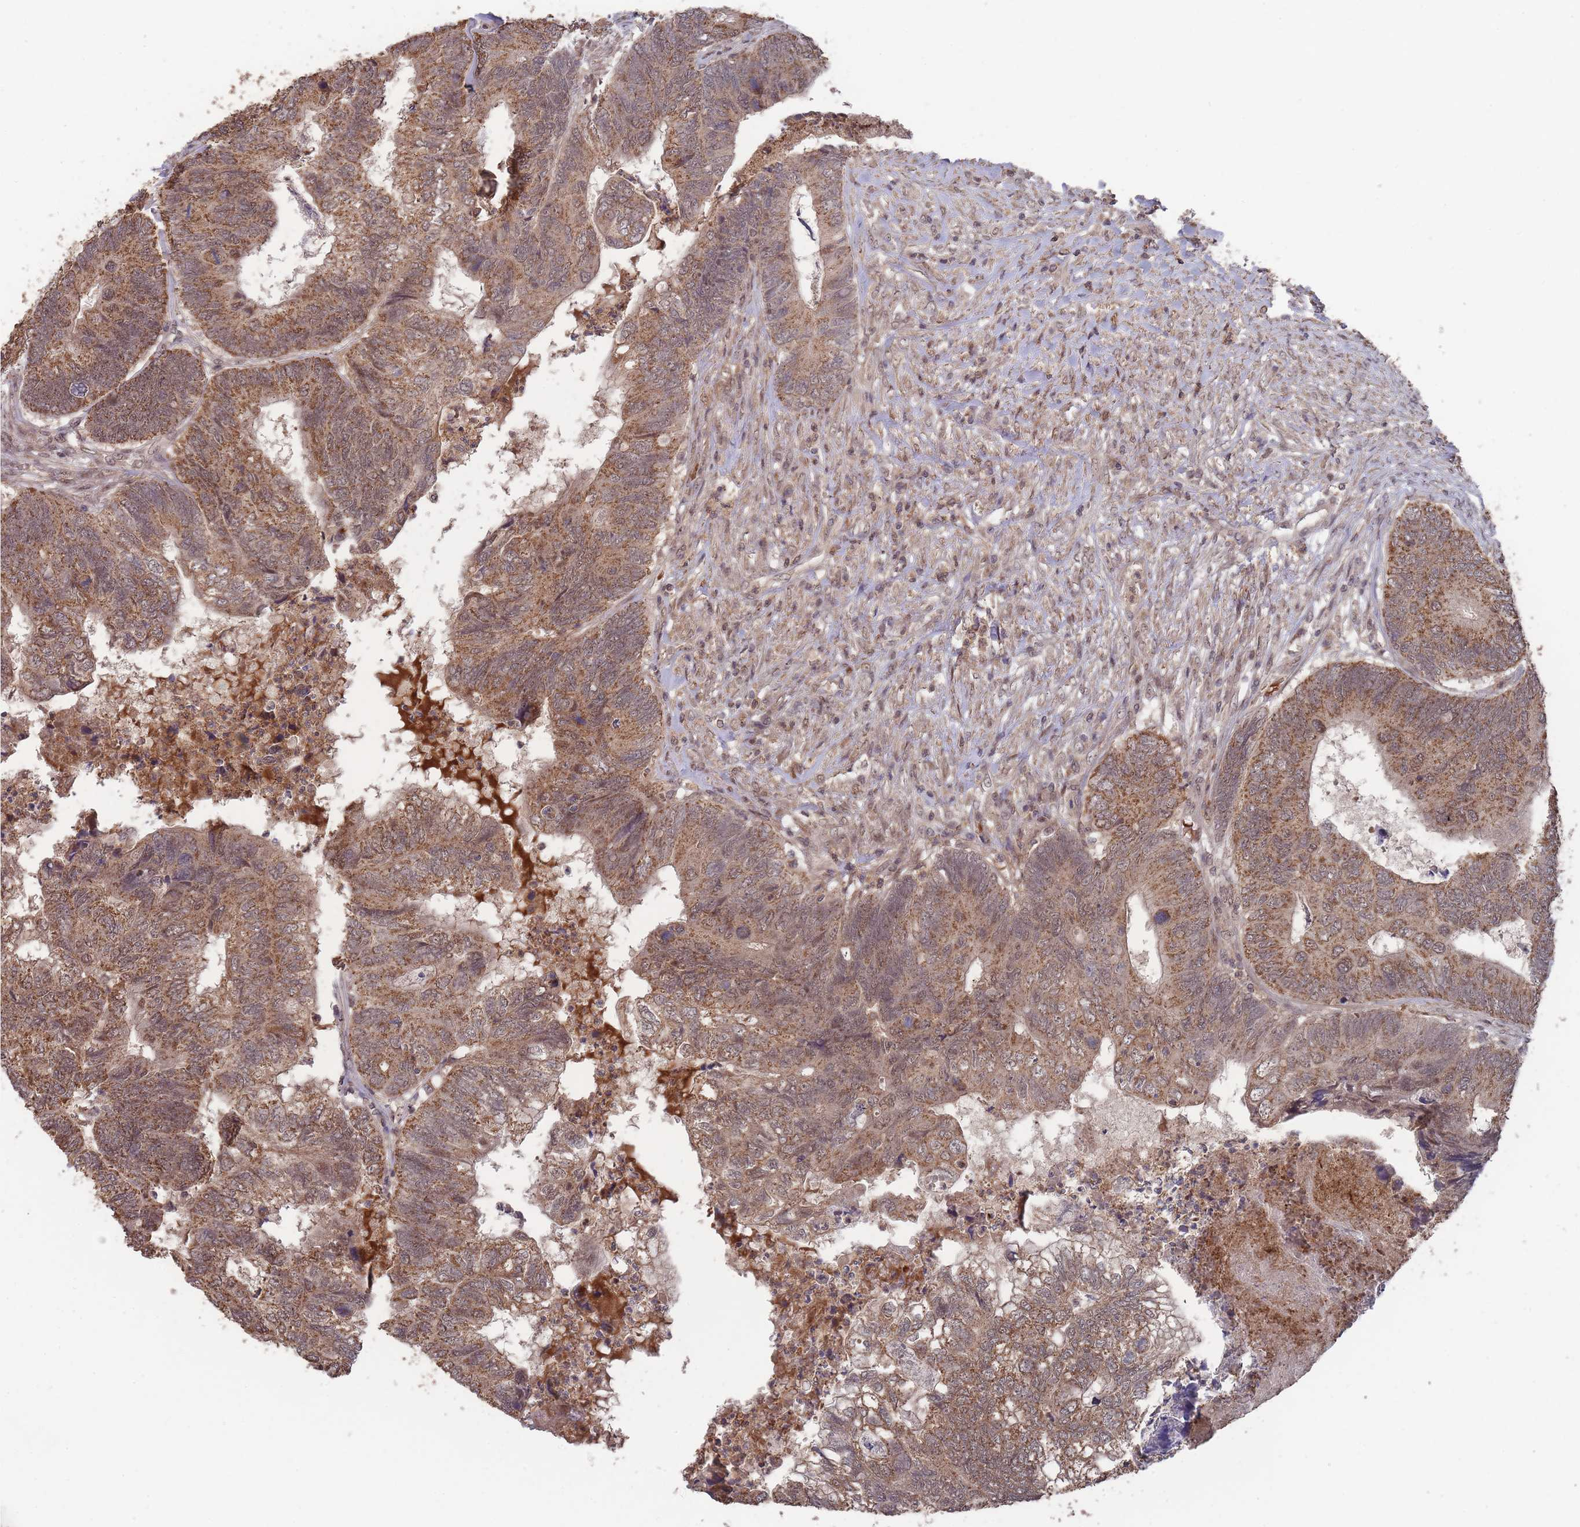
{"staining": {"intensity": "moderate", "quantity": ">75%", "location": "cytoplasmic/membranous"}, "tissue": "colorectal cancer", "cell_type": "Tumor cells", "image_type": "cancer", "snomed": [{"axis": "morphology", "description": "Adenocarcinoma, NOS"}, {"axis": "topography", "description": "Colon"}], "caption": "High-magnification brightfield microscopy of colorectal adenocarcinoma stained with DAB (brown) and counterstained with hematoxylin (blue). tumor cells exhibit moderate cytoplasmic/membranous staining is seen in approximately>75% of cells.", "gene": "SF3B1", "patient": {"sex": "female", "age": 67}}